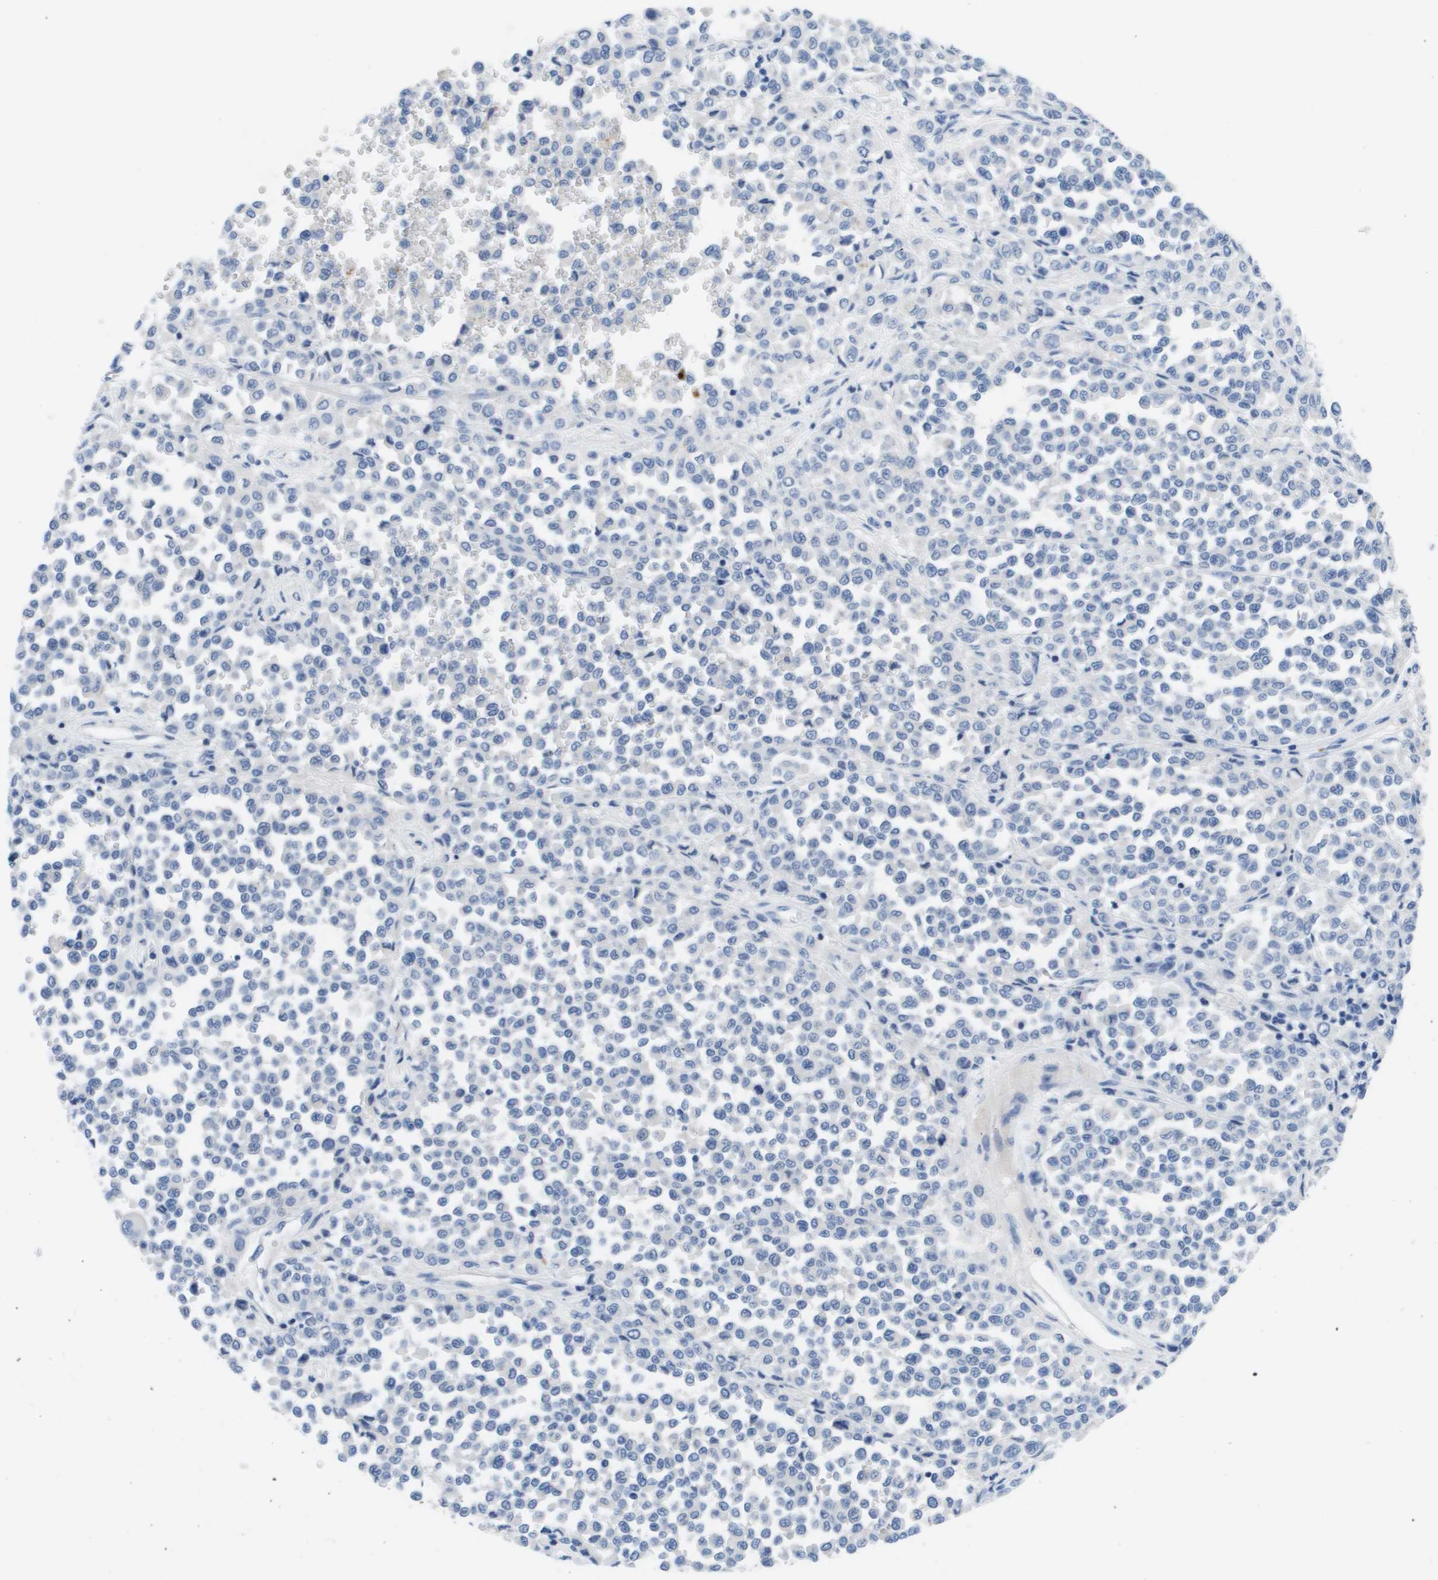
{"staining": {"intensity": "negative", "quantity": "none", "location": "none"}, "tissue": "melanoma", "cell_type": "Tumor cells", "image_type": "cancer", "snomed": [{"axis": "morphology", "description": "Malignant melanoma, Metastatic site"}, {"axis": "topography", "description": "Pancreas"}], "caption": "Tumor cells show no significant staining in malignant melanoma (metastatic site). (Brightfield microscopy of DAB (3,3'-diaminobenzidine) IHC at high magnification).", "gene": "MS4A1", "patient": {"sex": "female", "age": 30}}